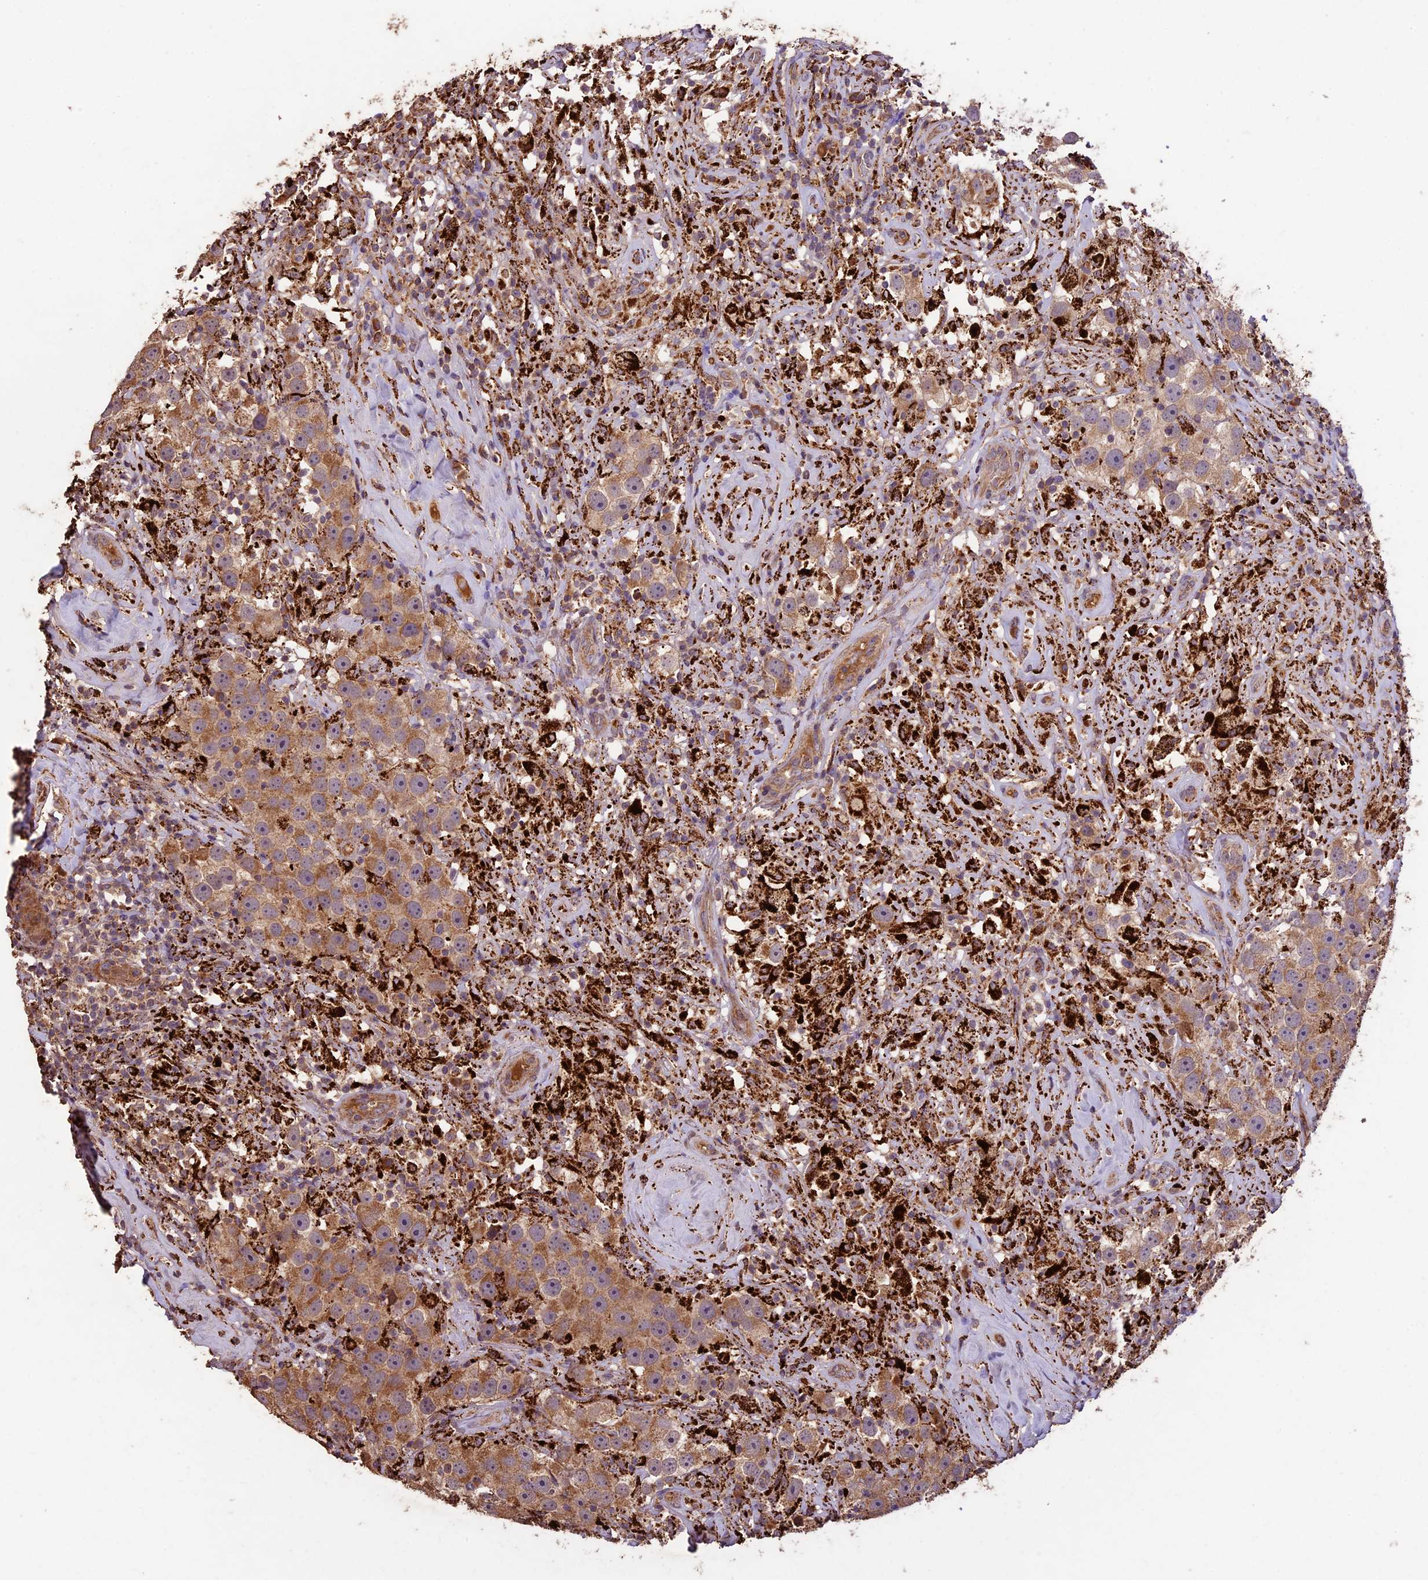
{"staining": {"intensity": "moderate", "quantity": ">75%", "location": "cytoplasmic/membranous"}, "tissue": "testis cancer", "cell_type": "Tumor cells", "image_type": "cancer", "snomed": [{"axis": "morphology", "description": "Seminoma, NOS"}, {"axis": "topography", "description": "Testis"}], "caption": "Protein analysis of seminoma (testis) tissue demonstrates moderate cytoplasmic/membranous staining in approximately >75% of tumor cells.", "gene": "CRLF1", "patient": {"sex": "male", "age": 49}}